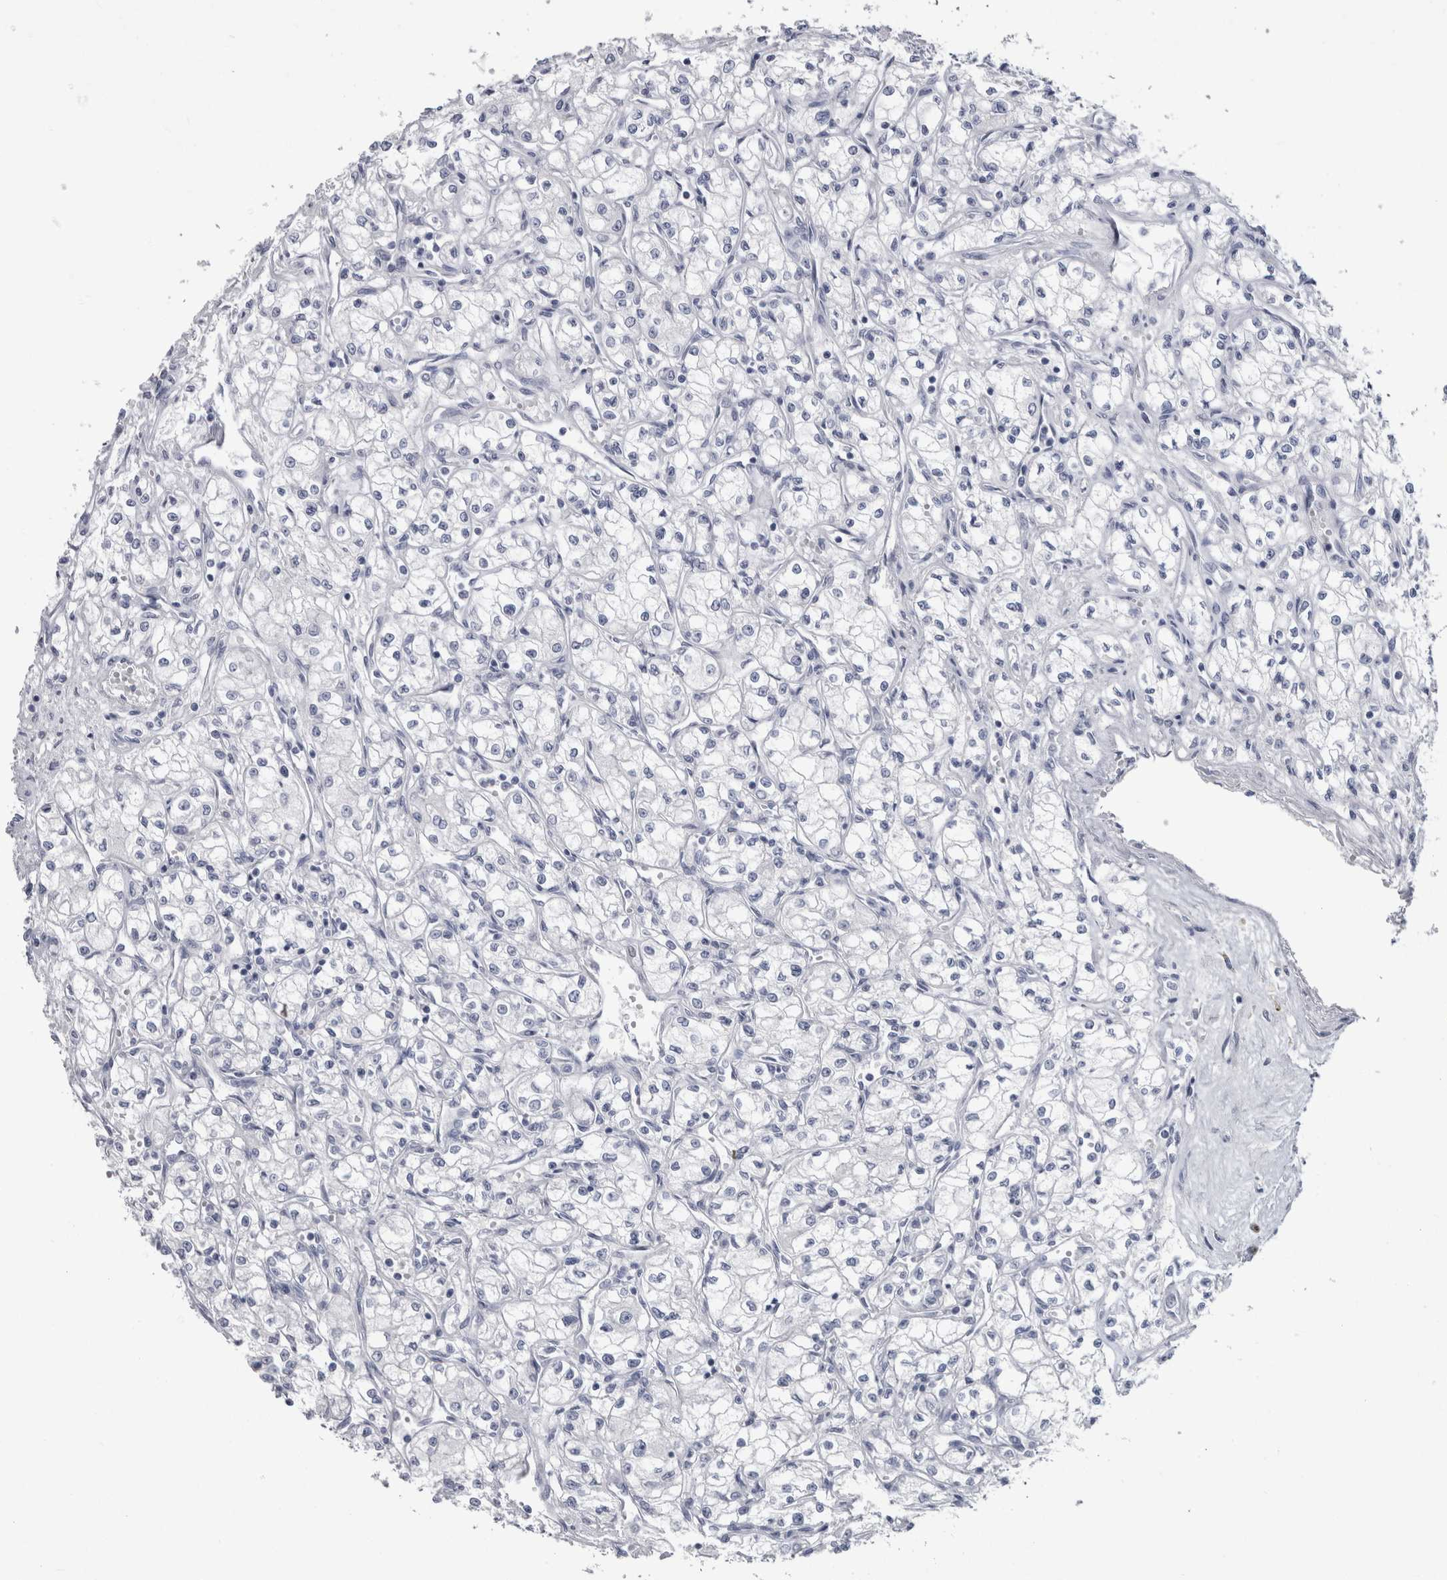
{"staining": {"intensity": "negative", "quantity": "none", "location": "none"}, "tissue": "renal cancer", "cell_type": "Tumor cells", "image_type": "cancer", "snomed": [{"axis": "morphology", "description": "Normal tissue, NOS"}, {"axis": "morphology", "description": "Adenocarcinoma, NOS"}, {"axis": "topography", "description": "Kidney"}], "caption": "Tumor cells are negative for brown protein staining in renal cancer (adenocarcinoma). Brightfield microscopy of immunohistochemistry stained with DAB (brown) and hematoxylin (blue), captured at high magnification.", "gene": "PTH", "patient": {"sex": "male", "age": 59}}